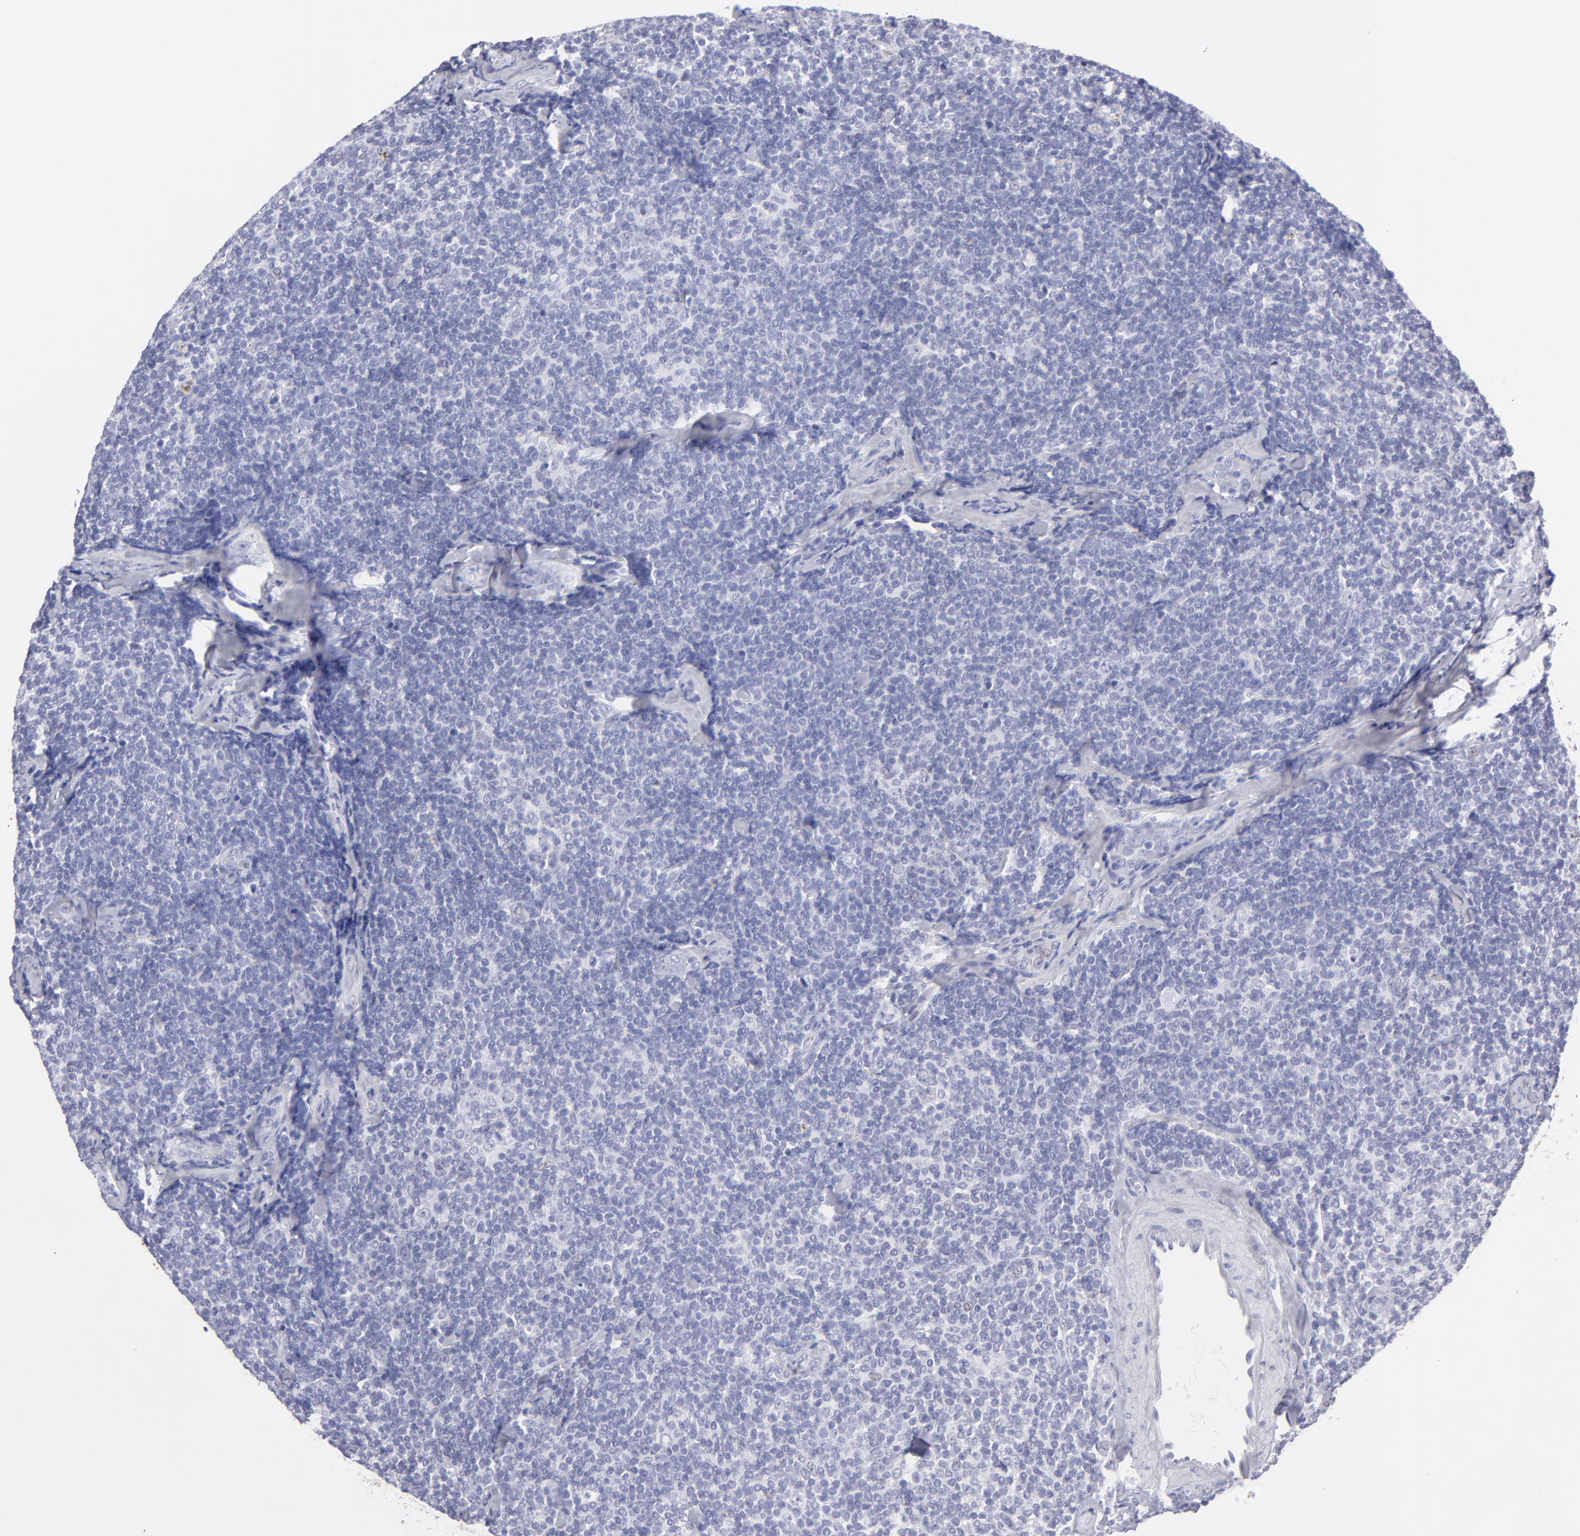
{"staining": {"intensity": "negative", "quantity": "none", "location": "none"}, "tissue": "lymphoma", "cell_type": "Tumor cells", "image_type": "cancer", "snomed": [{"axis": "morphology", "description": "Malignant lymphoma, non-Hodgkin's type, Low grade"}, {"axis": "topography", "description": "Lymph node"}], "caption": "Immunohistochemistry of human low-grade malignant lymphoma, non-Hodgkin's type exhibits no positivity in tumor cells.", "gene": "ALDOB", "patient": {"sex": "female", "age": 56}}